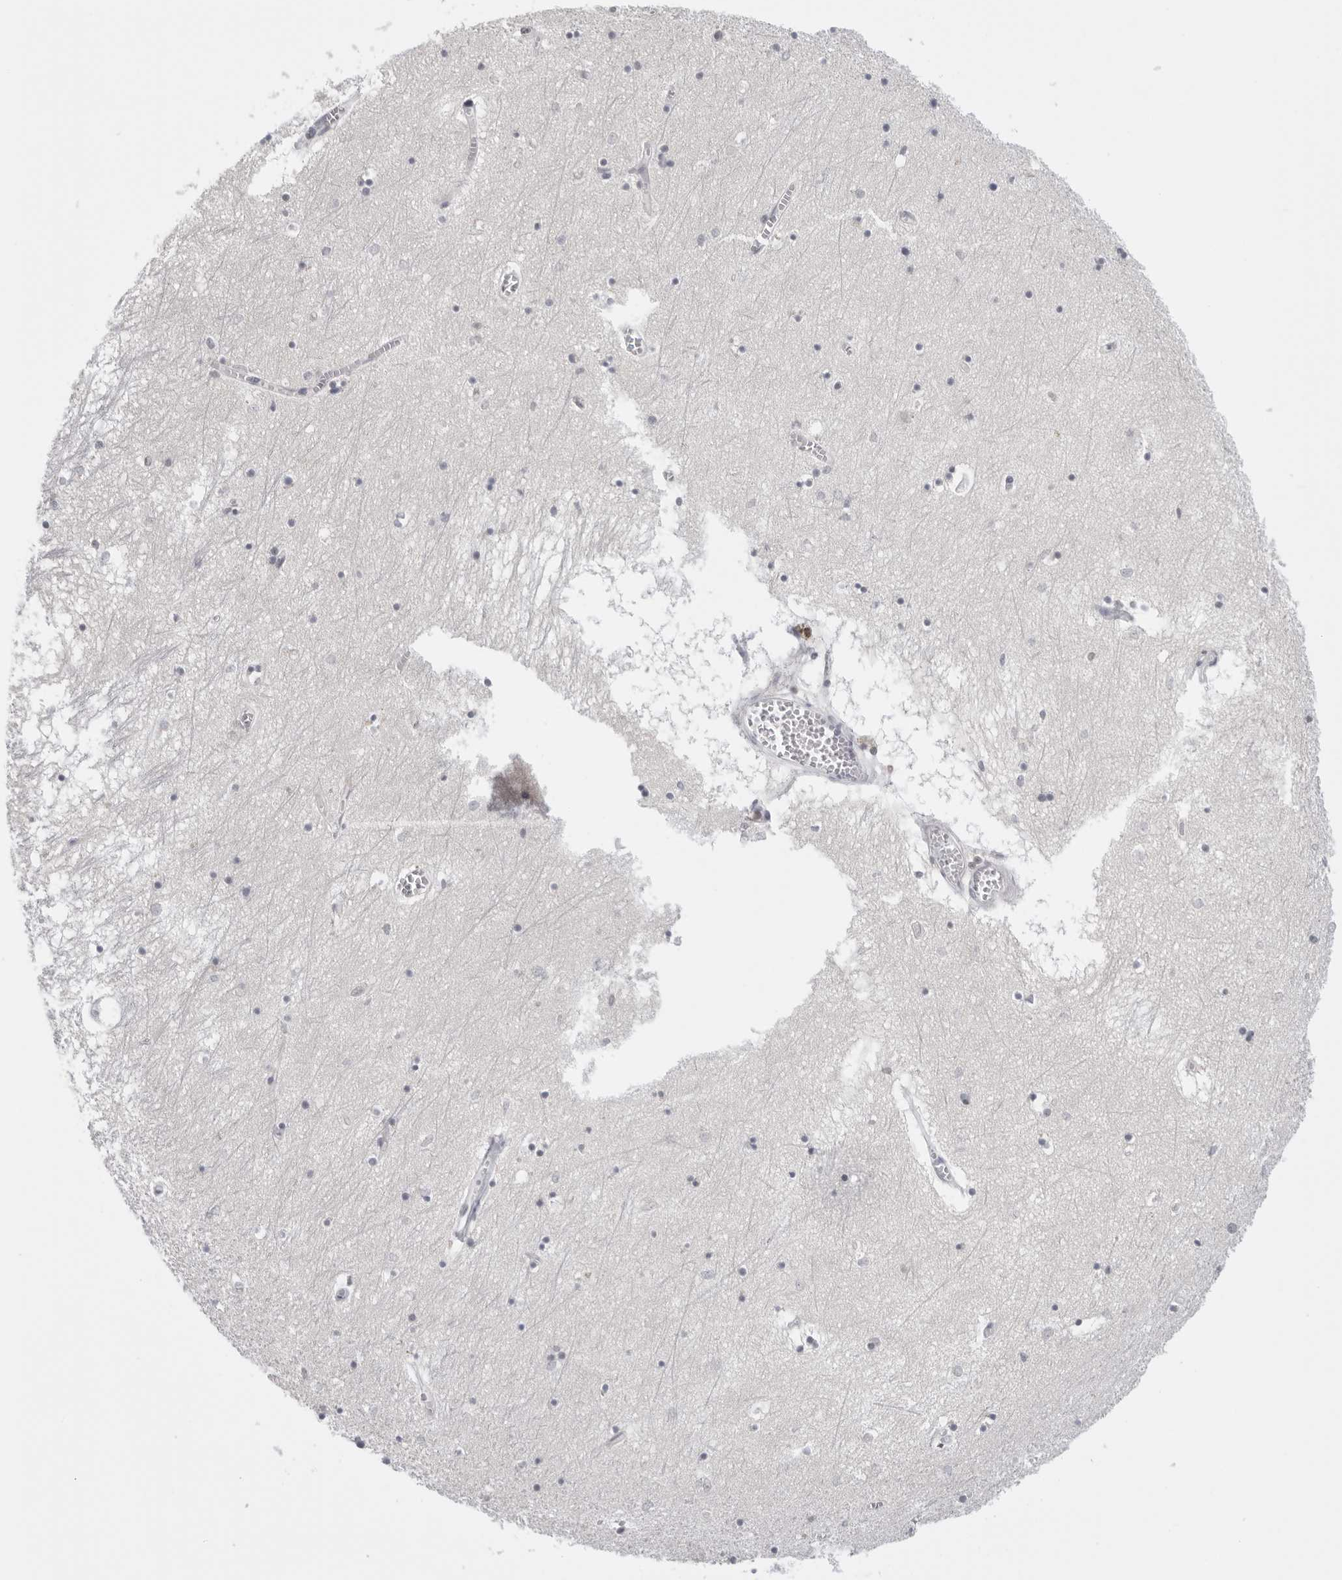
{"staining": {"intensity": "negative", "quantity": "none", "location": "none"}, "tissue": "hippocampus", "cell_type": "Glial cells", "image_type": "normal", "snomed": [{"axis": "morphology", "description": "Normal tissue, NOS"}, {"axis": "topography", "description": "Hippocampus"}], "caption": "Glial cells are negative for protein expression in benign human hippocampus. The staining was performed using DAB (3,3'-diaminobenzidine) to visualize the protein expression in brown, while the nuclei were stained in blue with hematoxylin (Magnification: 20x).", "gene": "RPA2", "patient": {"sex": "male", "age": 70}}